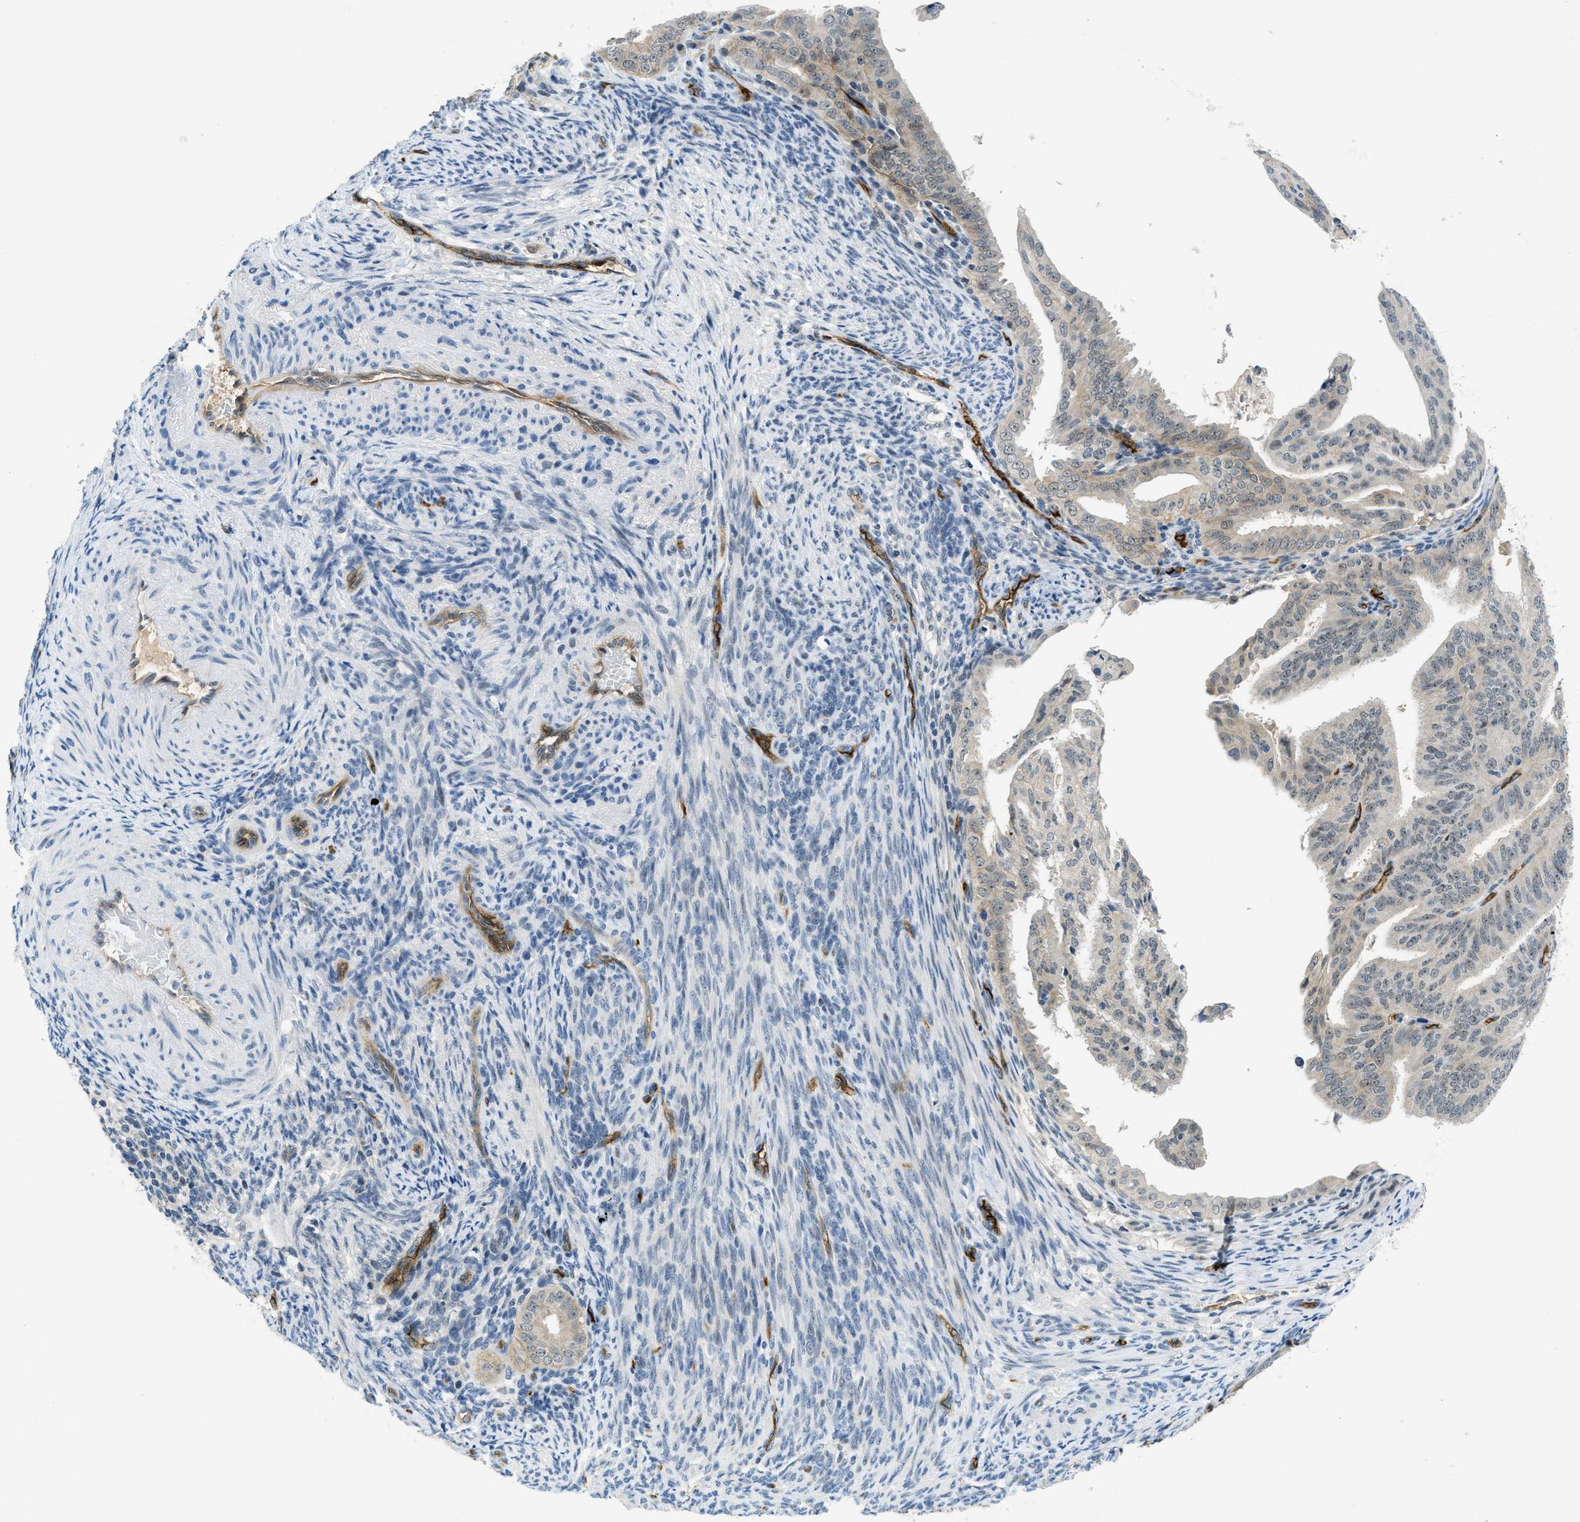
{"staining": {"intensity": "weak", "quantity": "25%-75%", "location": "cytoplasmic/membranous,nuclear"}, "tissue": "endometrial cancer", "cell_type": "Tumor cells", "image_type": "cancer", "snomed": [{"axis": "morphology", "description": "Adenocarcinoma, NOS"}, {"axis": "topography", "description": "Endometrium"}], "caption": "Weak cytoplasmic/membranous and nuclear positivity is present in approximately 25%-75% of tumor cells in endometrial adenocarcinoma.", "gene": "SLCO2A1", "patient": {"sex": "female", "age": 58}}